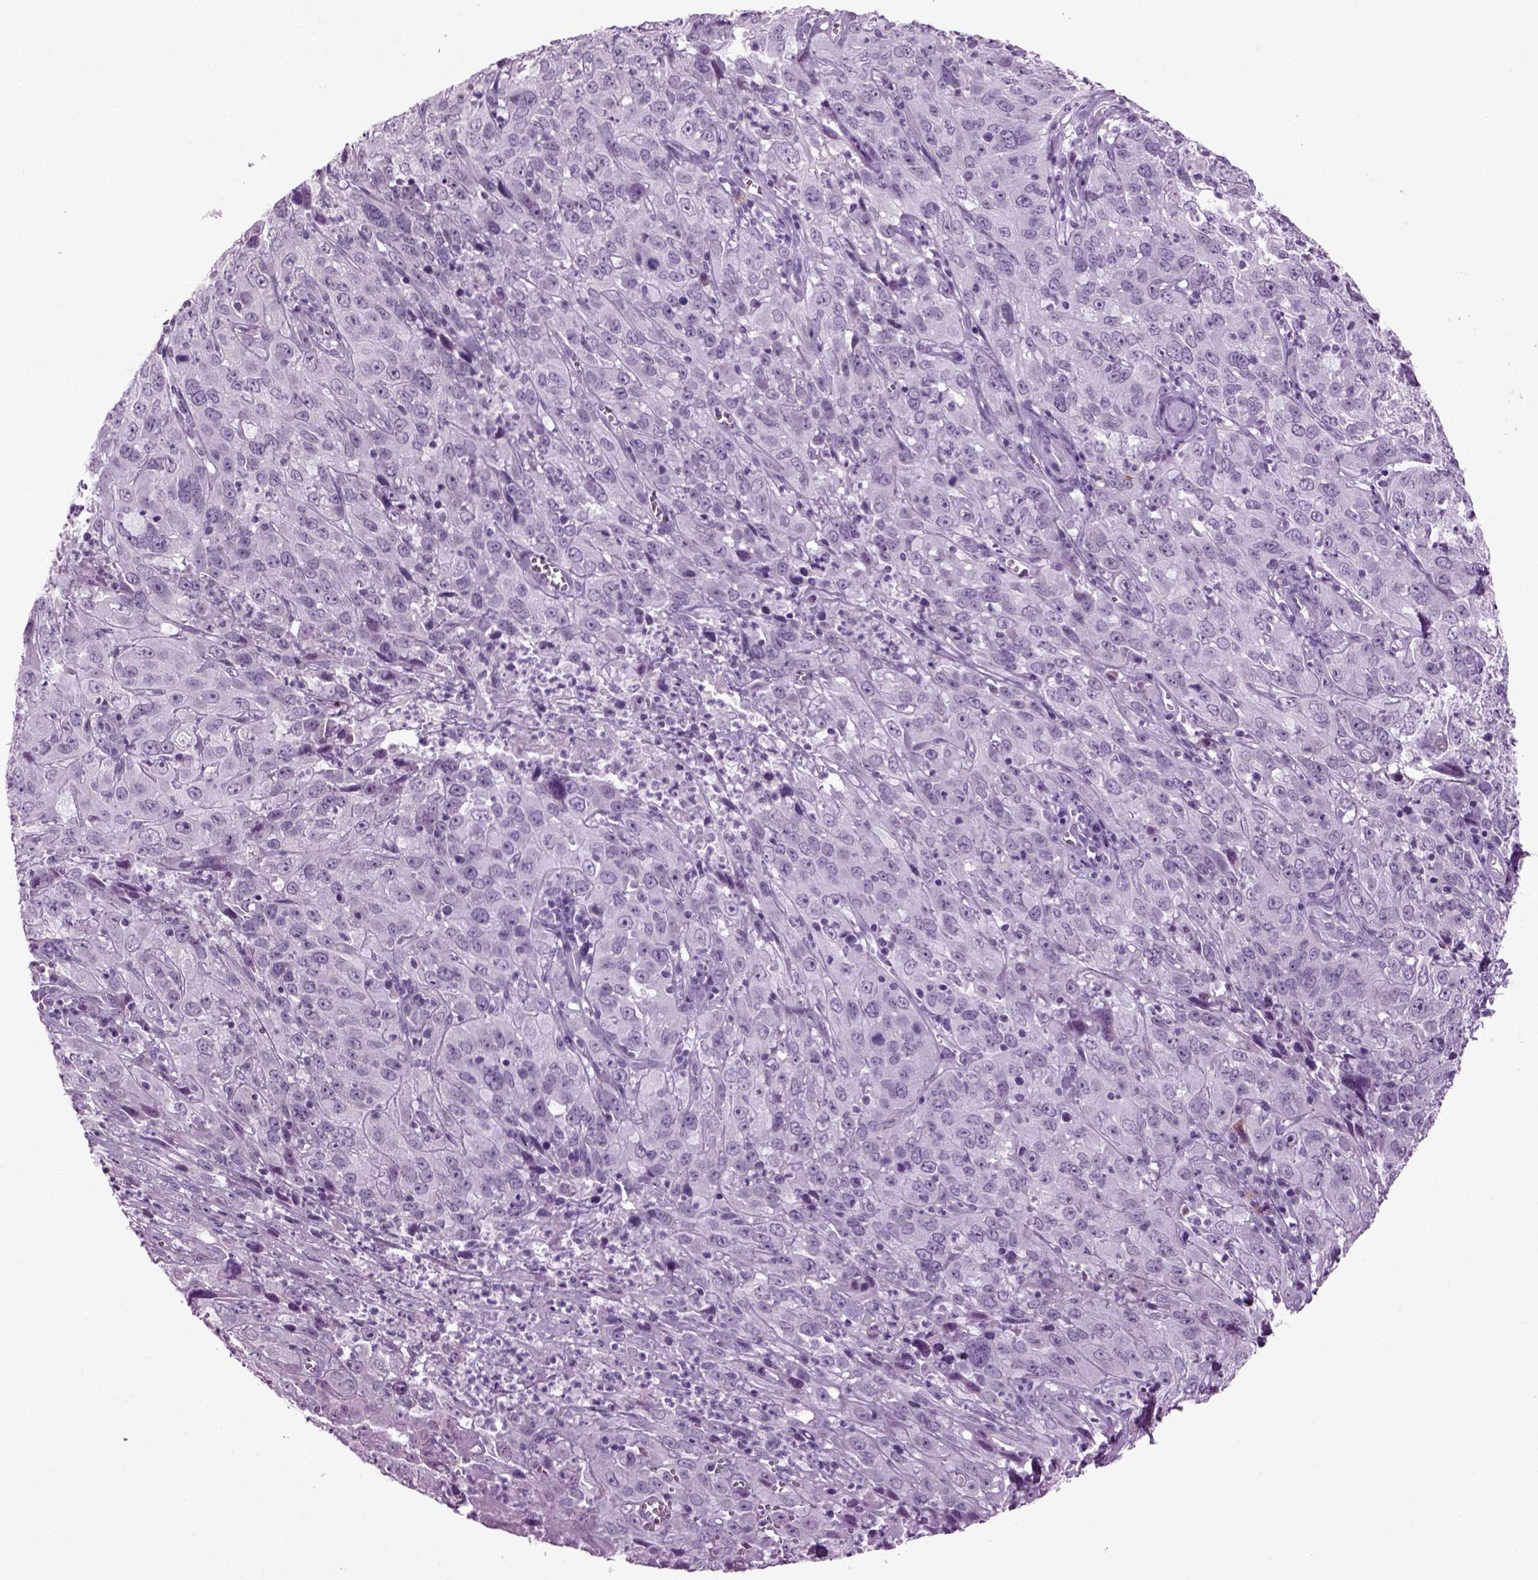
{"staining": {"intensity": "negative", "quantity": "none", "location": "none"}, "tissue": "cervical cancer", "cell_type": "Tumor cells", "image_type": "cancer", "snomed": [{"axis": "morphology", "description": "Squamous cell carcinoma, NOS"}, {"axis": "topography", "description": "Cervix"}], "caption": "Photomicrograph shows no significant protein positivity in tumor cells of cervical cancer (squamous cell carcinoma). The staining is performed using DAB (3,3'-diaminobenzidine) brown chromogen with nuclei counter-stained in using hematoxylin.", "gene": "PRLH", "patient": {"sex": "female", "age": 32}}